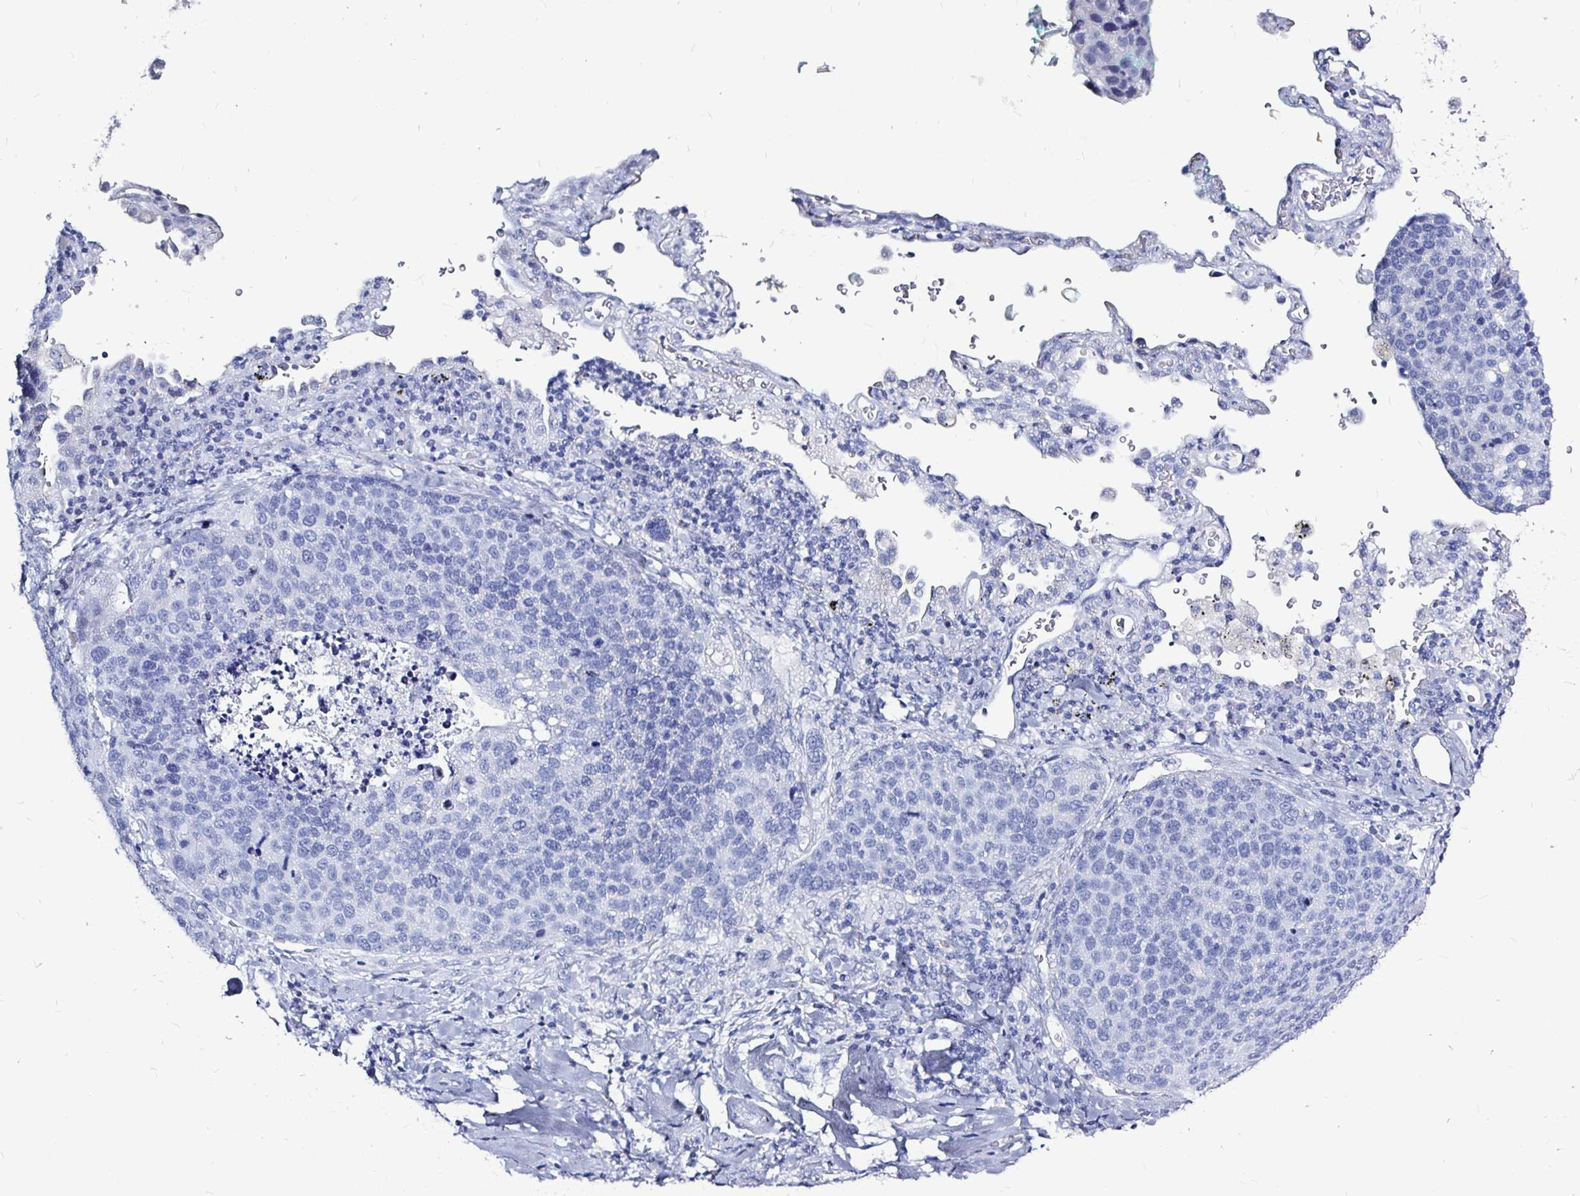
{"staining": {"intensity": "negative", "quantity": "none", "location": "none"}, "tissue": "lung cancer", "cell_type": "Tumor cells", "image_type": "cancer", "snomed": [{"axis": "morphology", "description": "Squamous cell carcinoma, NOS"}, {"axis": "topography", "description": "Lymph node"}, {"axis": "topography", "description": "Lung"}], "caption": "This photomicrograph is of lung squamous cell carcinoma stained with immunohistochemistry (IHC) to label a protein in brown with the nuclei are counter-stained blue. There is no positivity in tumor cells.", "gene": "LUZP4", "patient": {"sex": "male", "age": 61}}